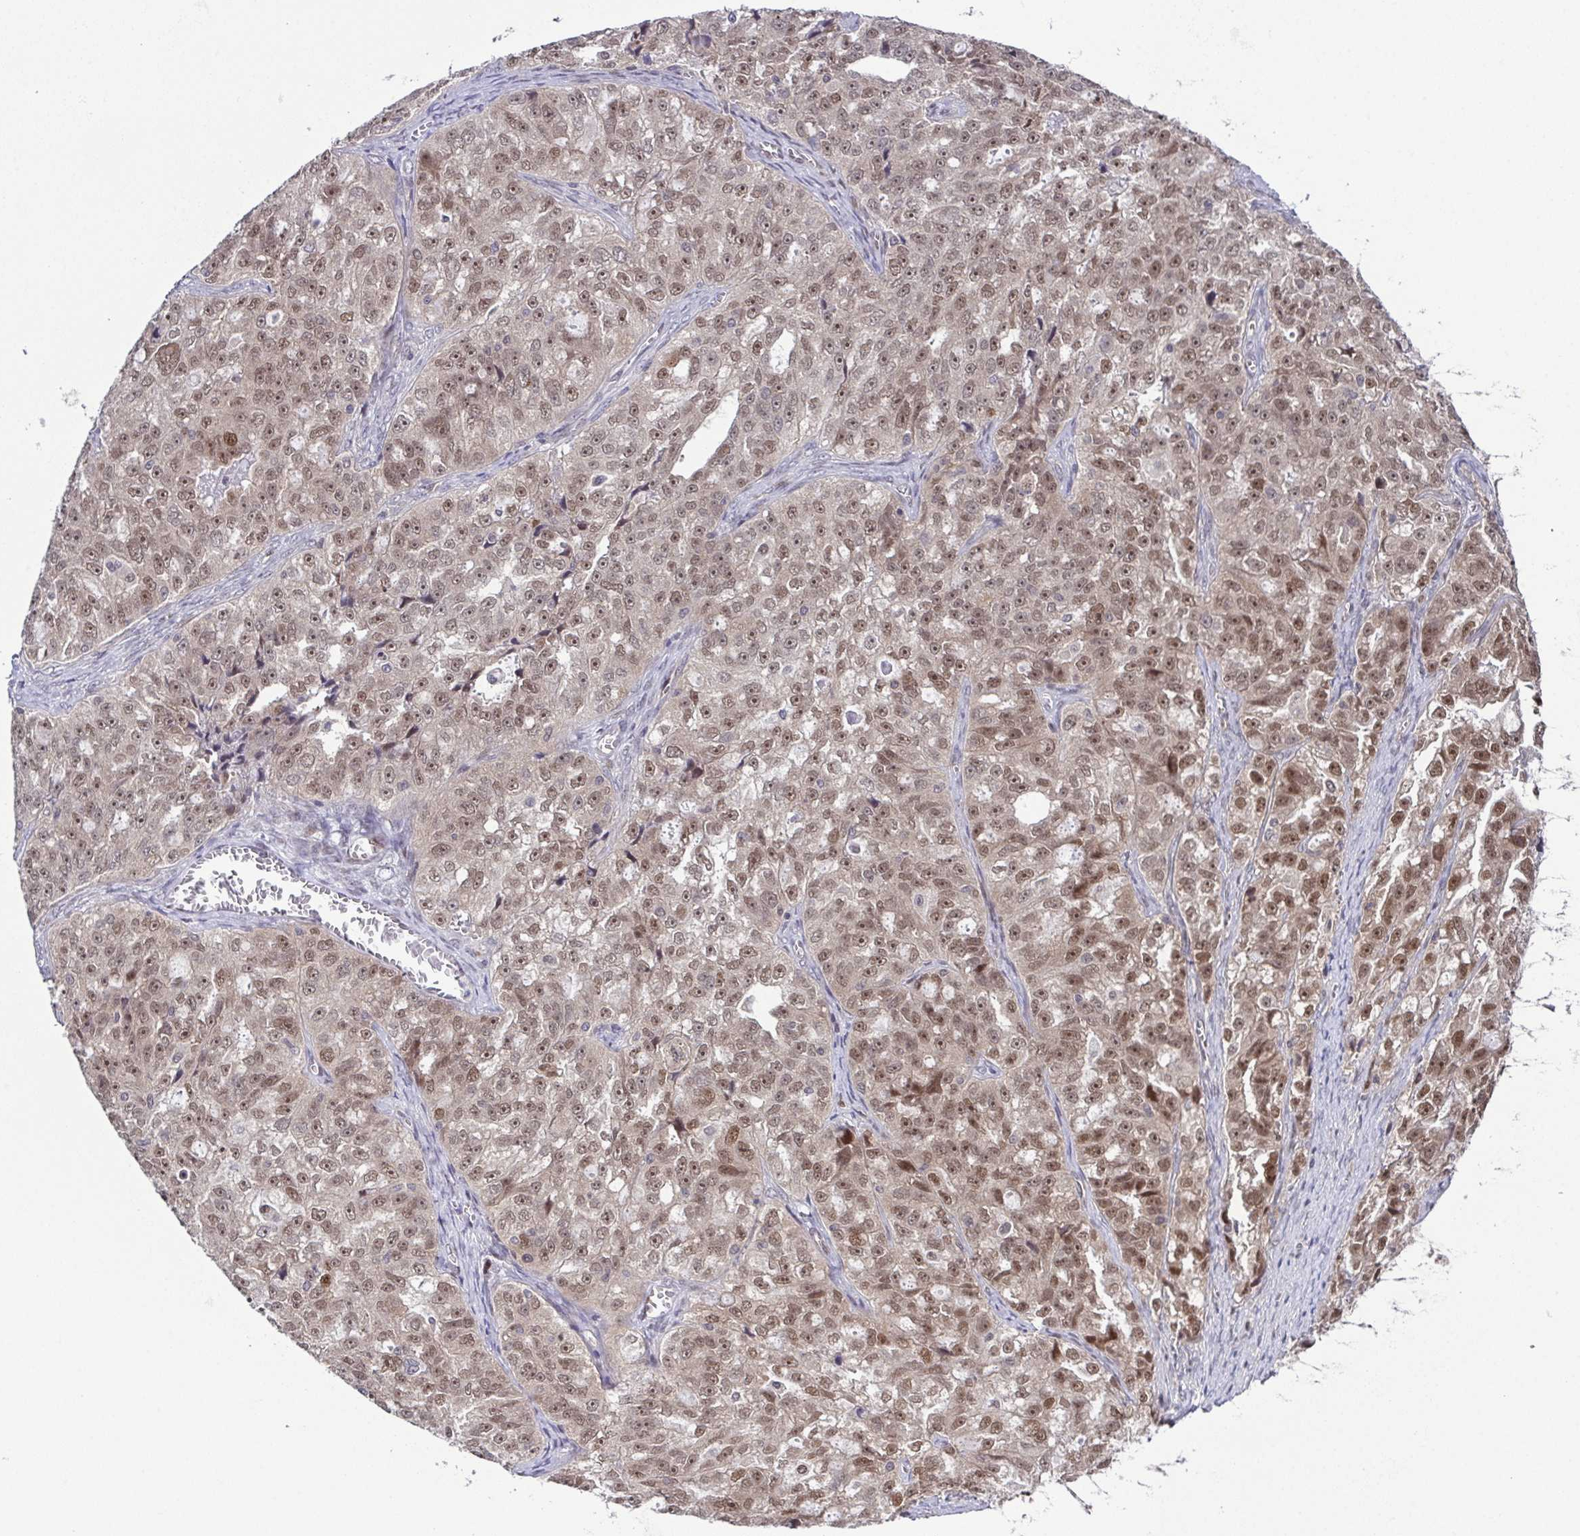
{"staining": {"intensity": "weak", "quantity": ">75%", "location": "nuclear"}, "tissue": "ovarian cancer", "cell_type": "Tumor cells", "image_type": "cancer", "snomed": [{"axis": "morphology", "description": "Cystadenocarcinoma, serous, NOS"}, {"axis": "topography", "description": "Ovary"}], "caption": "The micrograph reveals a brown stain indicating the presence of a protein in the nuclear of tumor cells in ovarian cancer (serous cystadenocarcinoma). (IHC, brightfield microscopy, high magnification).", "gene": "DNAJB1", "patient": {"sex": "female", "age": 51}}